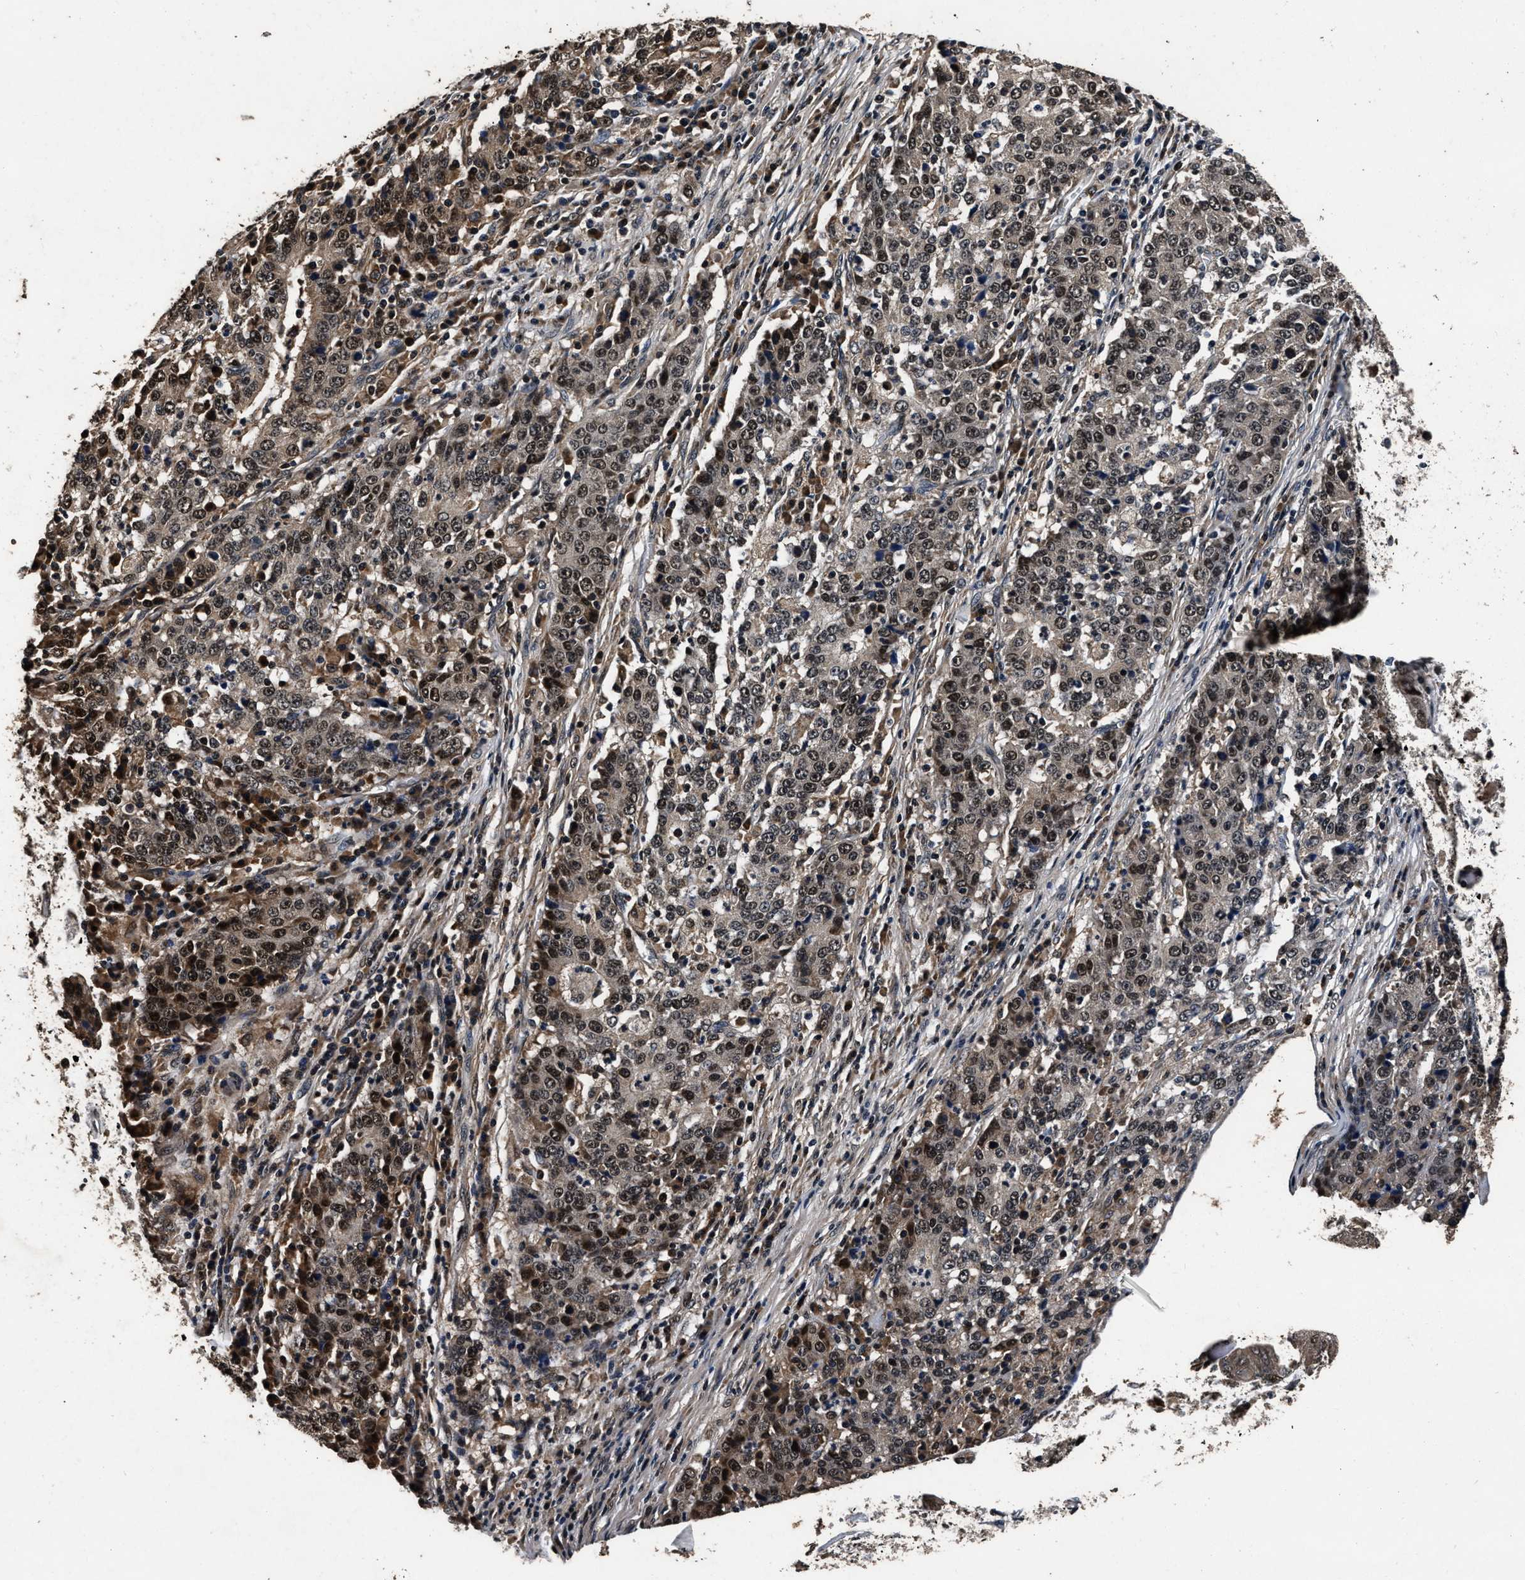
{"staining": {"intensity": "moderate", "quantity": ">75%", "location": "nuclear"}, "tissue": "stomach cancer", "cell_type": "Tumor cells", "image_type": "cancer", "snomed": [{"axis": "morphology", "description": "Adenocarcinoma, NOS"}, {"axis": "topography", "description": "Stomach"}], "caption": "Immunohistochemistry histopathology image of neoplastic tissue: human stomach adenocarcinoma stained using IHC shows medium levels of moderate protein expression localized specifically in the nuclear of tumor cells, appearing as a nuclear brown color.", "gene": "CSTF1", "patient": {"sex": "female", "age": 65}}